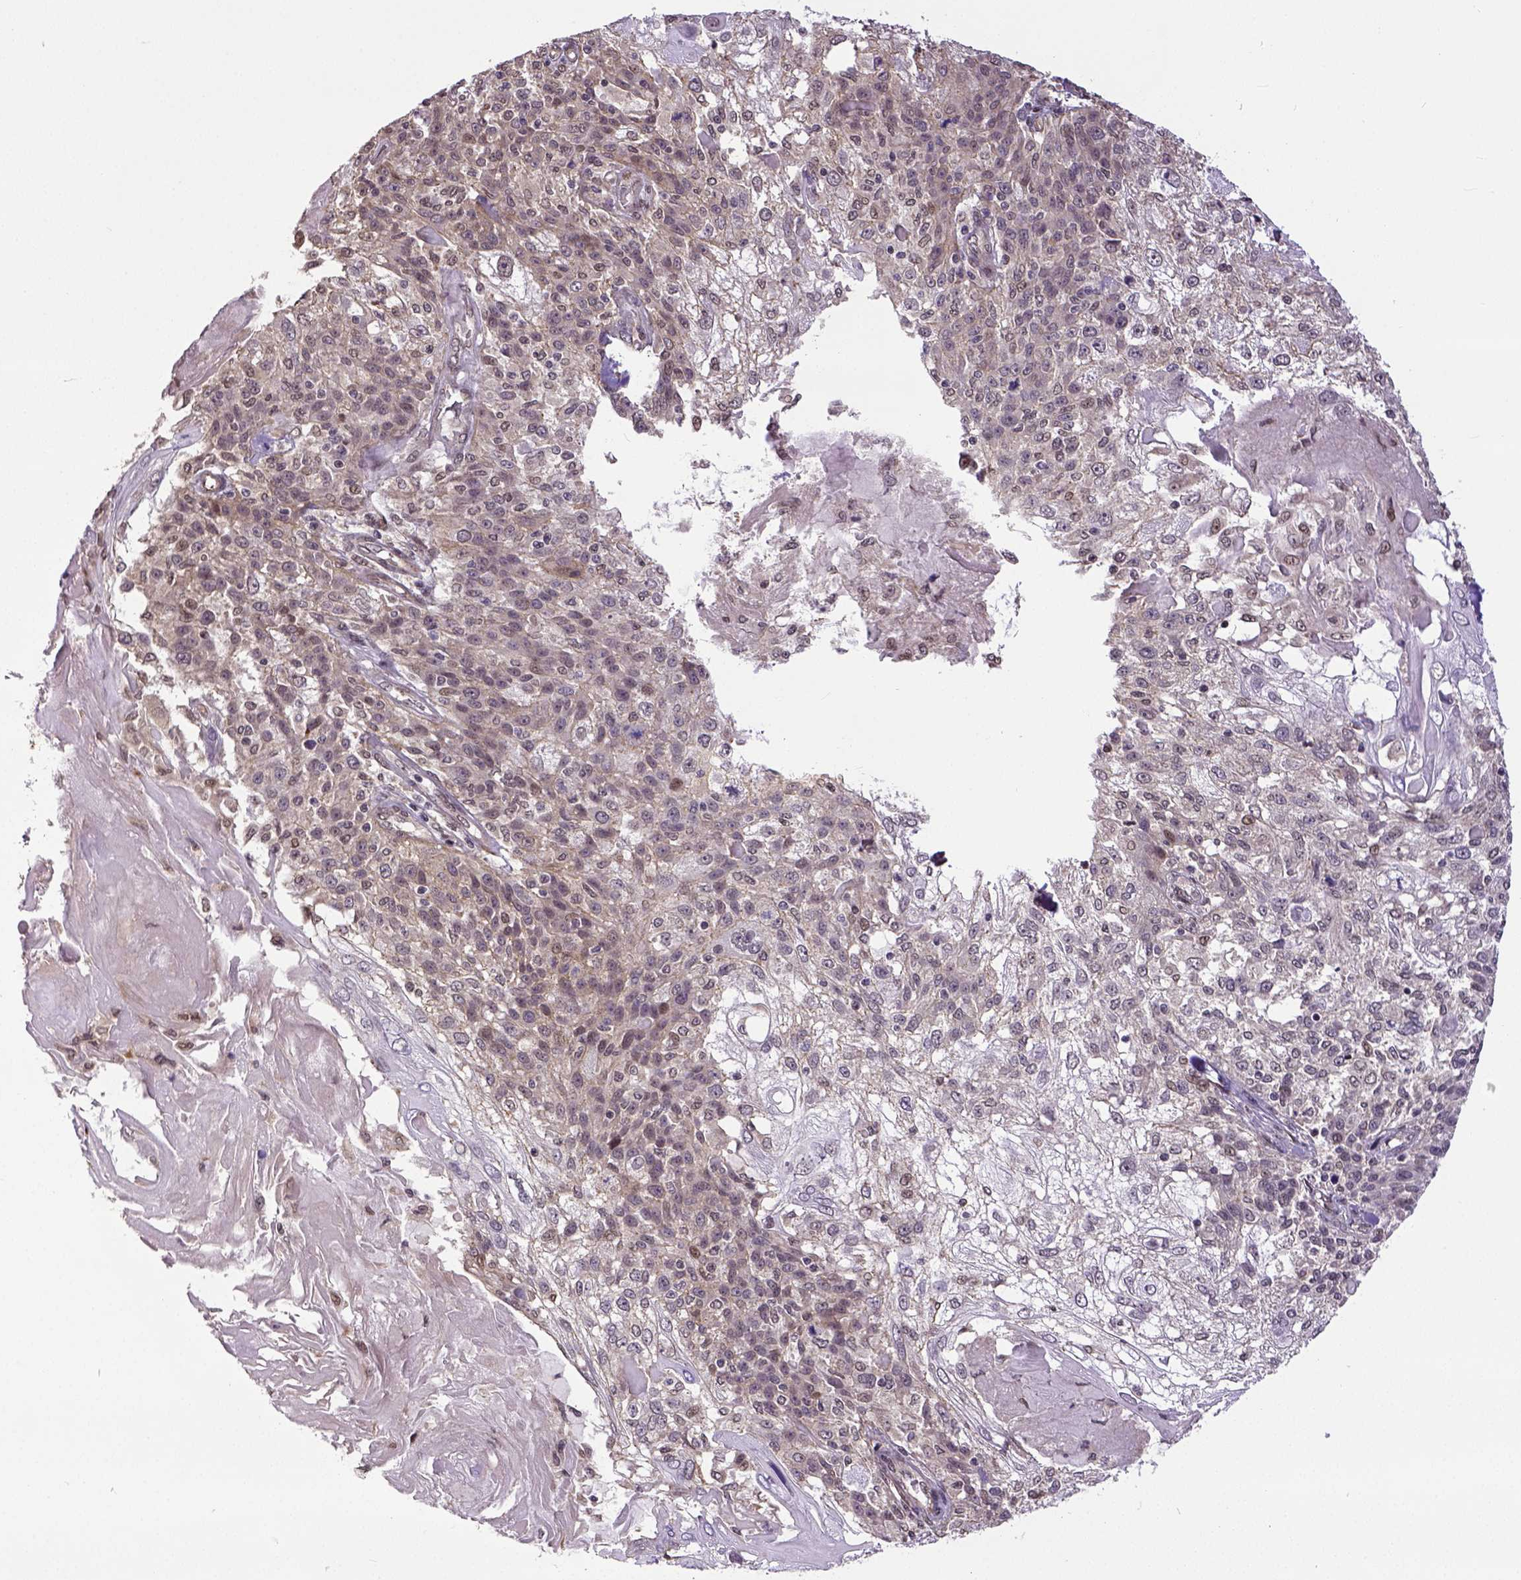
{"staining": {"intensity": "weak", "quantity": ">75%", "location": "cytoplasmic/membranous"}, "tissue": "skin cancer", "cell_type": "Tumor cells", "image_type": "cancer", "snomed": [{"axis": "morphology", "description": "Normal tissue, NOS"}, {"axis": "morphology", "description": "Squamous cell carcinoma, NOS"}, {"axis": "topography", "description": "Skin"}], "caption": "The micrograph shows a brown stain indicating the presence of a protein in the cytoplasmic/membranous of tumor cells in squamous cell carcinoma (skin).", "gene": "DICER1", "patient": {"sex": "female", "age": 83}}